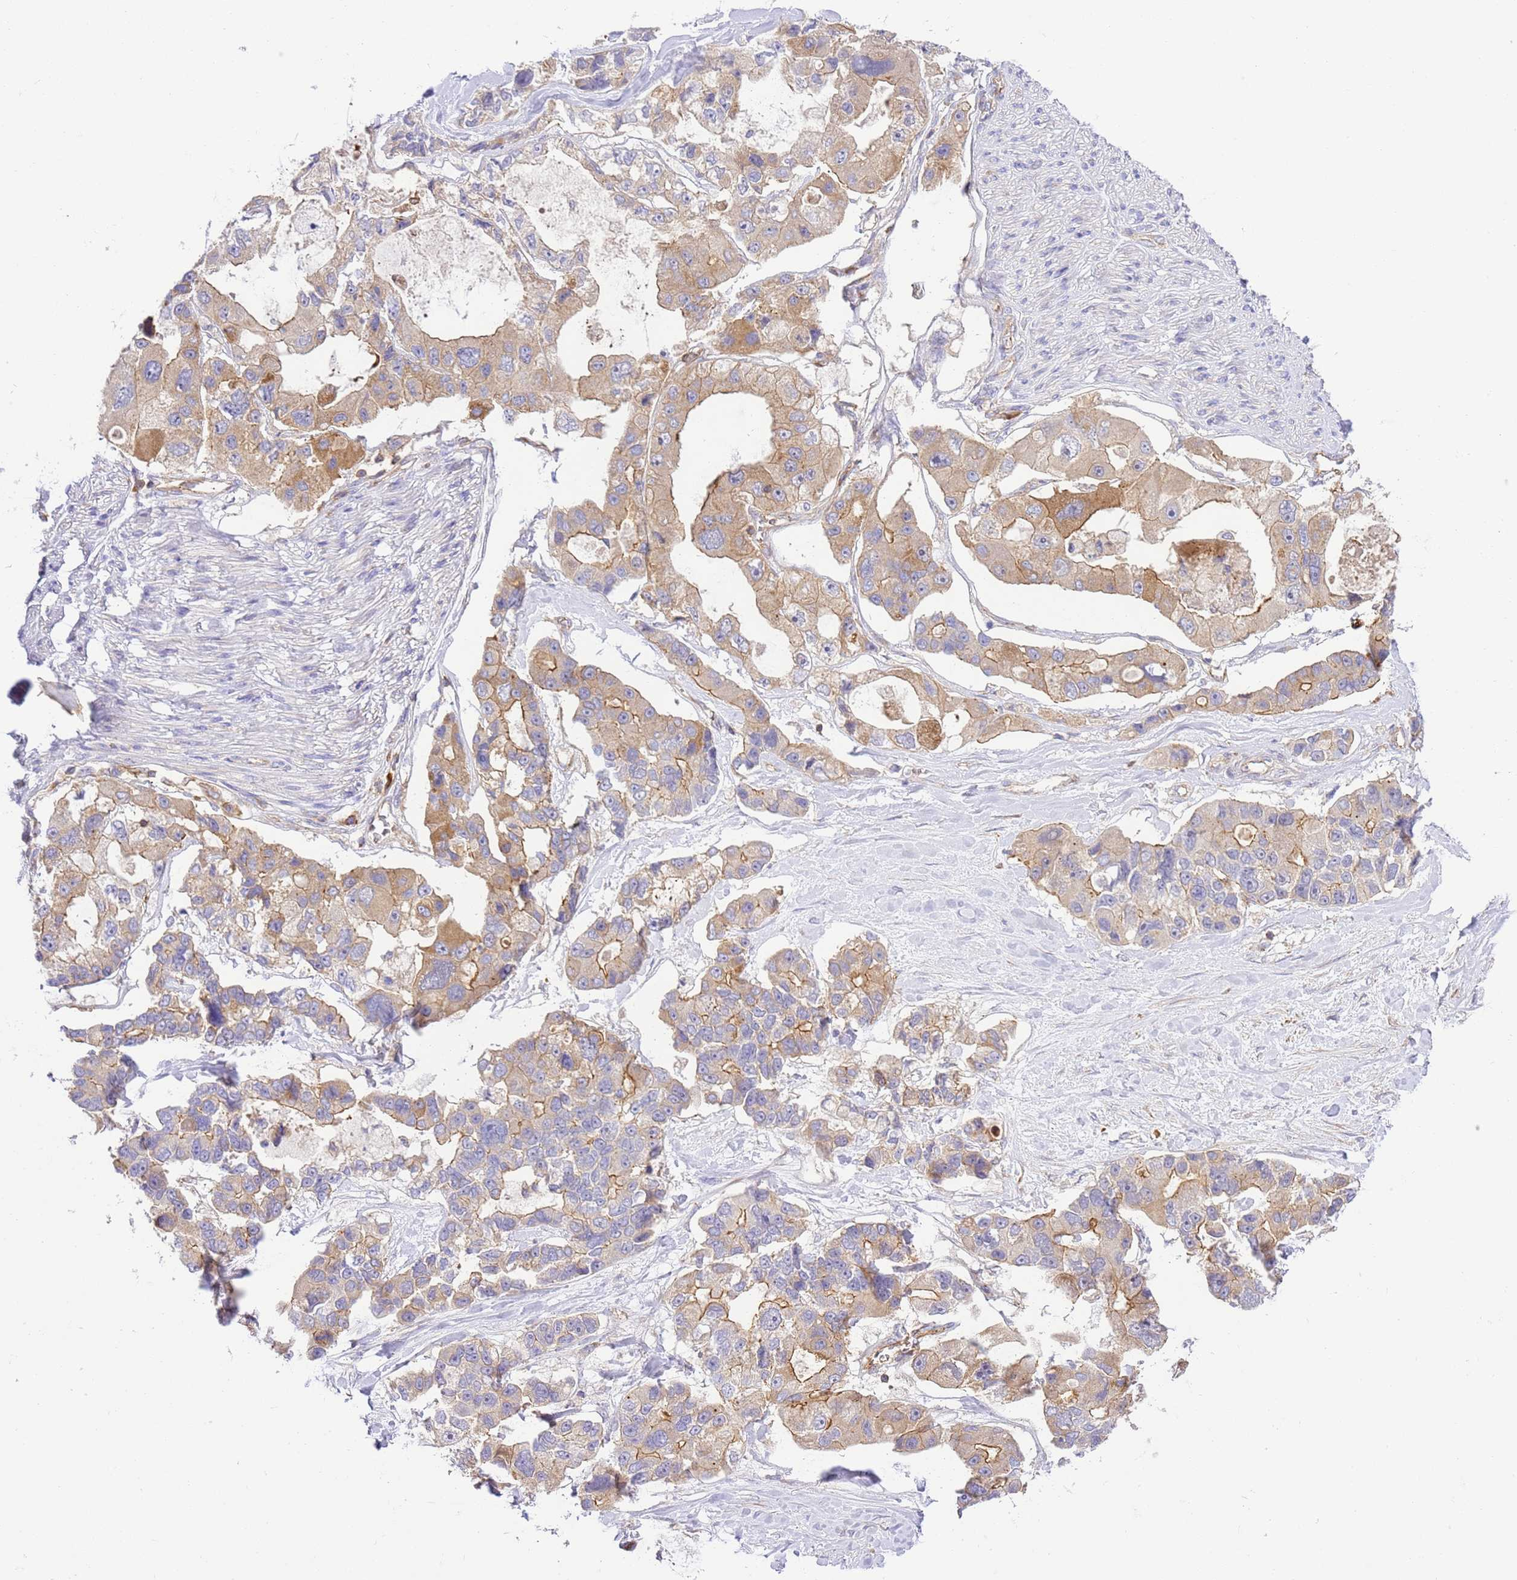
{"staining": {"intensity": "moderate", "quantity": "25%-75%", "location": "cytoplasmic/membranous"}, "tissue": "lung cancer", "cell_type": "Tumor cells", "image_type": "cancer", "snomed": [{"axis": "morphology", "description": "Adenocarcinoma, NOS"}, {"axis": "topography", "description": "Lung"}], "caption": "Tumor cells display medium levels of moderate cytoplasmic/membranous expression in about 25%-75% of cells in human lung cancer (adenocarcinoma).", "gene": "EFCAB8", "patient": {"sex": "female", "age": 54}}